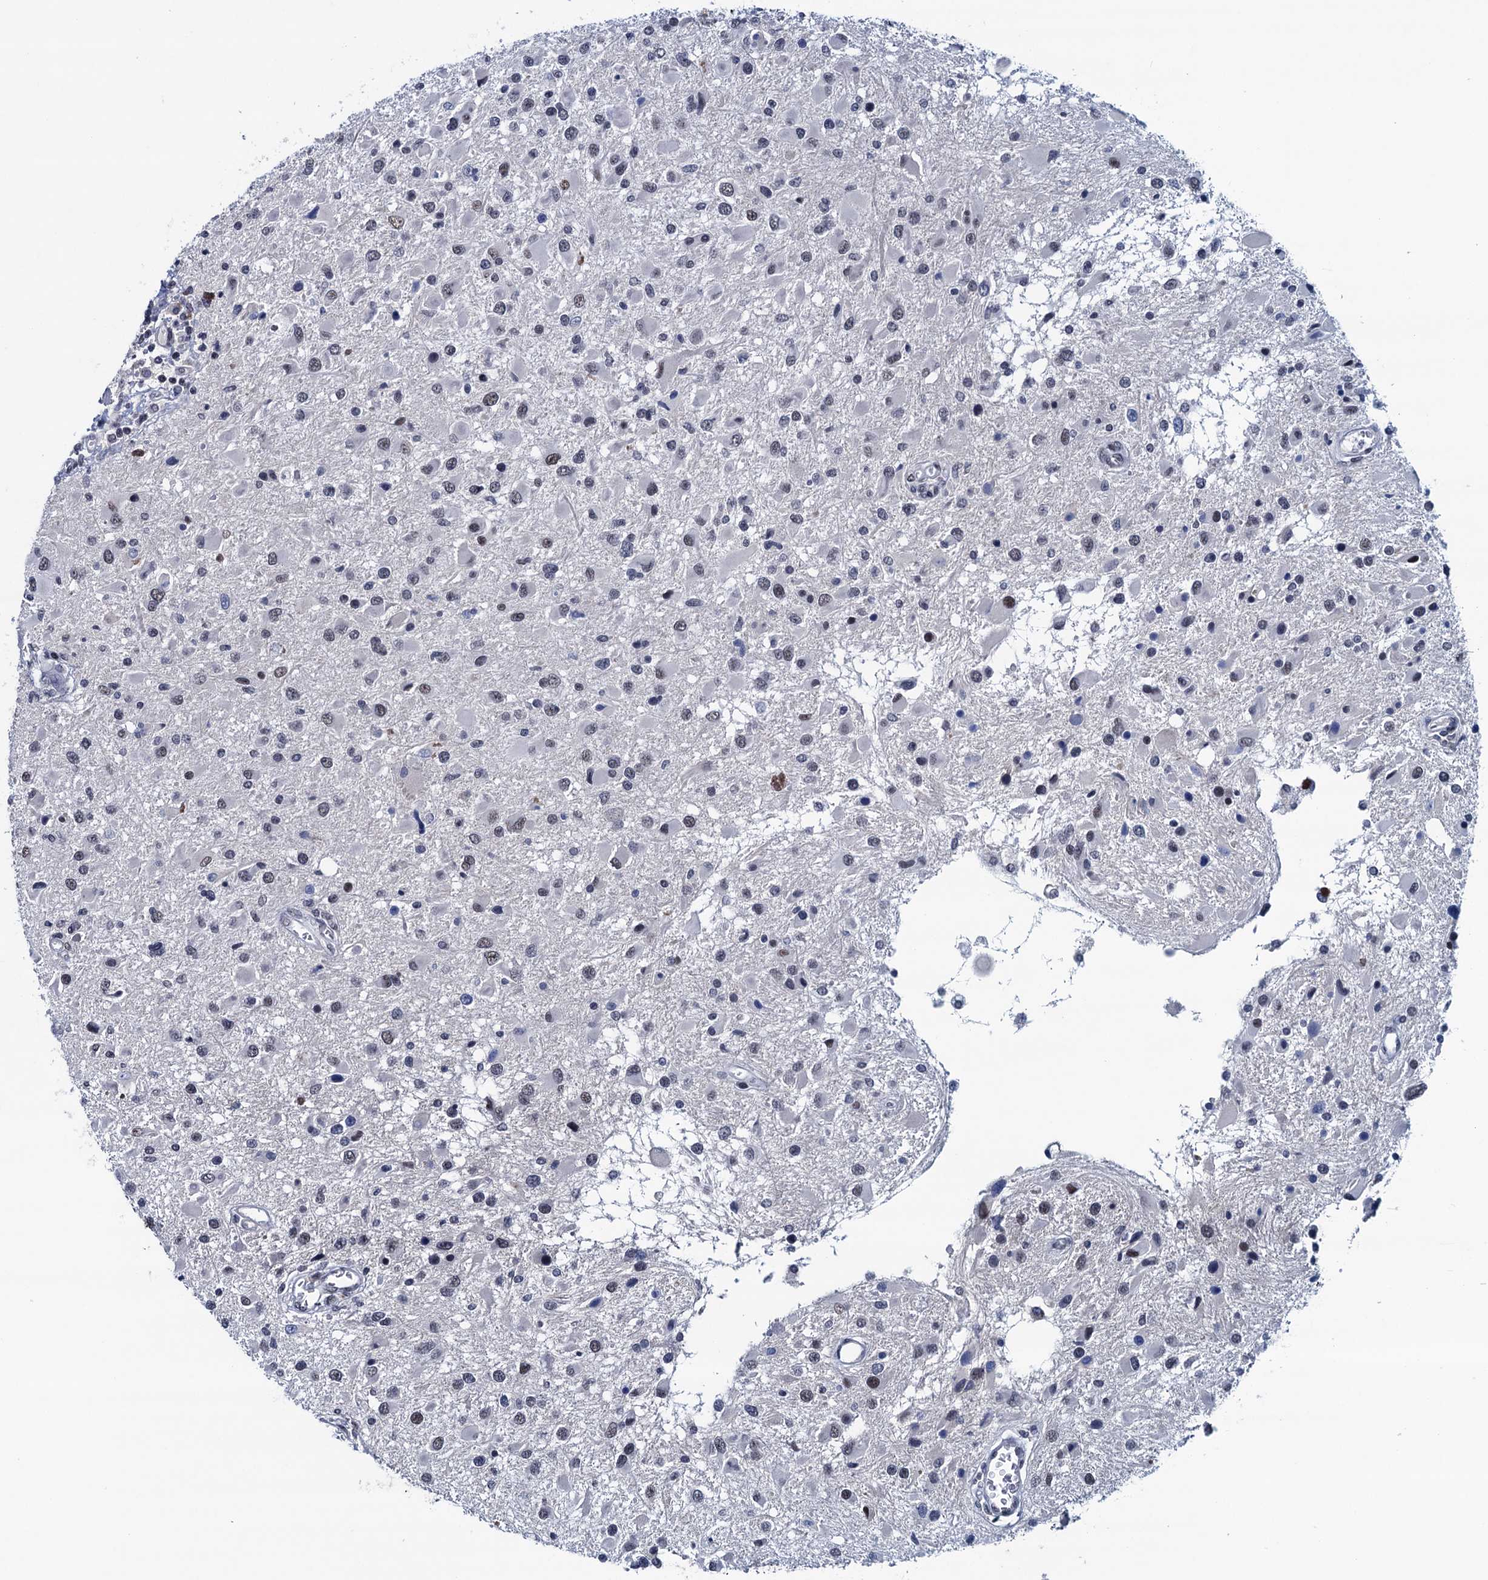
{"staining": {"intensity": "weak", "quantity": "<25%", "location": "nuclear"}, "tissue": "glioma", "cell_type": "Tumor cells", "image_type": "cancer", "snomed": [{"axis": "morphology", "description": "Glioma, malignant, High grade"}, {"axis": "topography", "description": "Brain"}], "caption": "Immunohistochemistry (IHC) micrograph of glioma stained for a protein (brown), which reveals no positivity in tumor cells.", "gene": "FNBP4", "patient": {"sex": "male", "age": 53}}